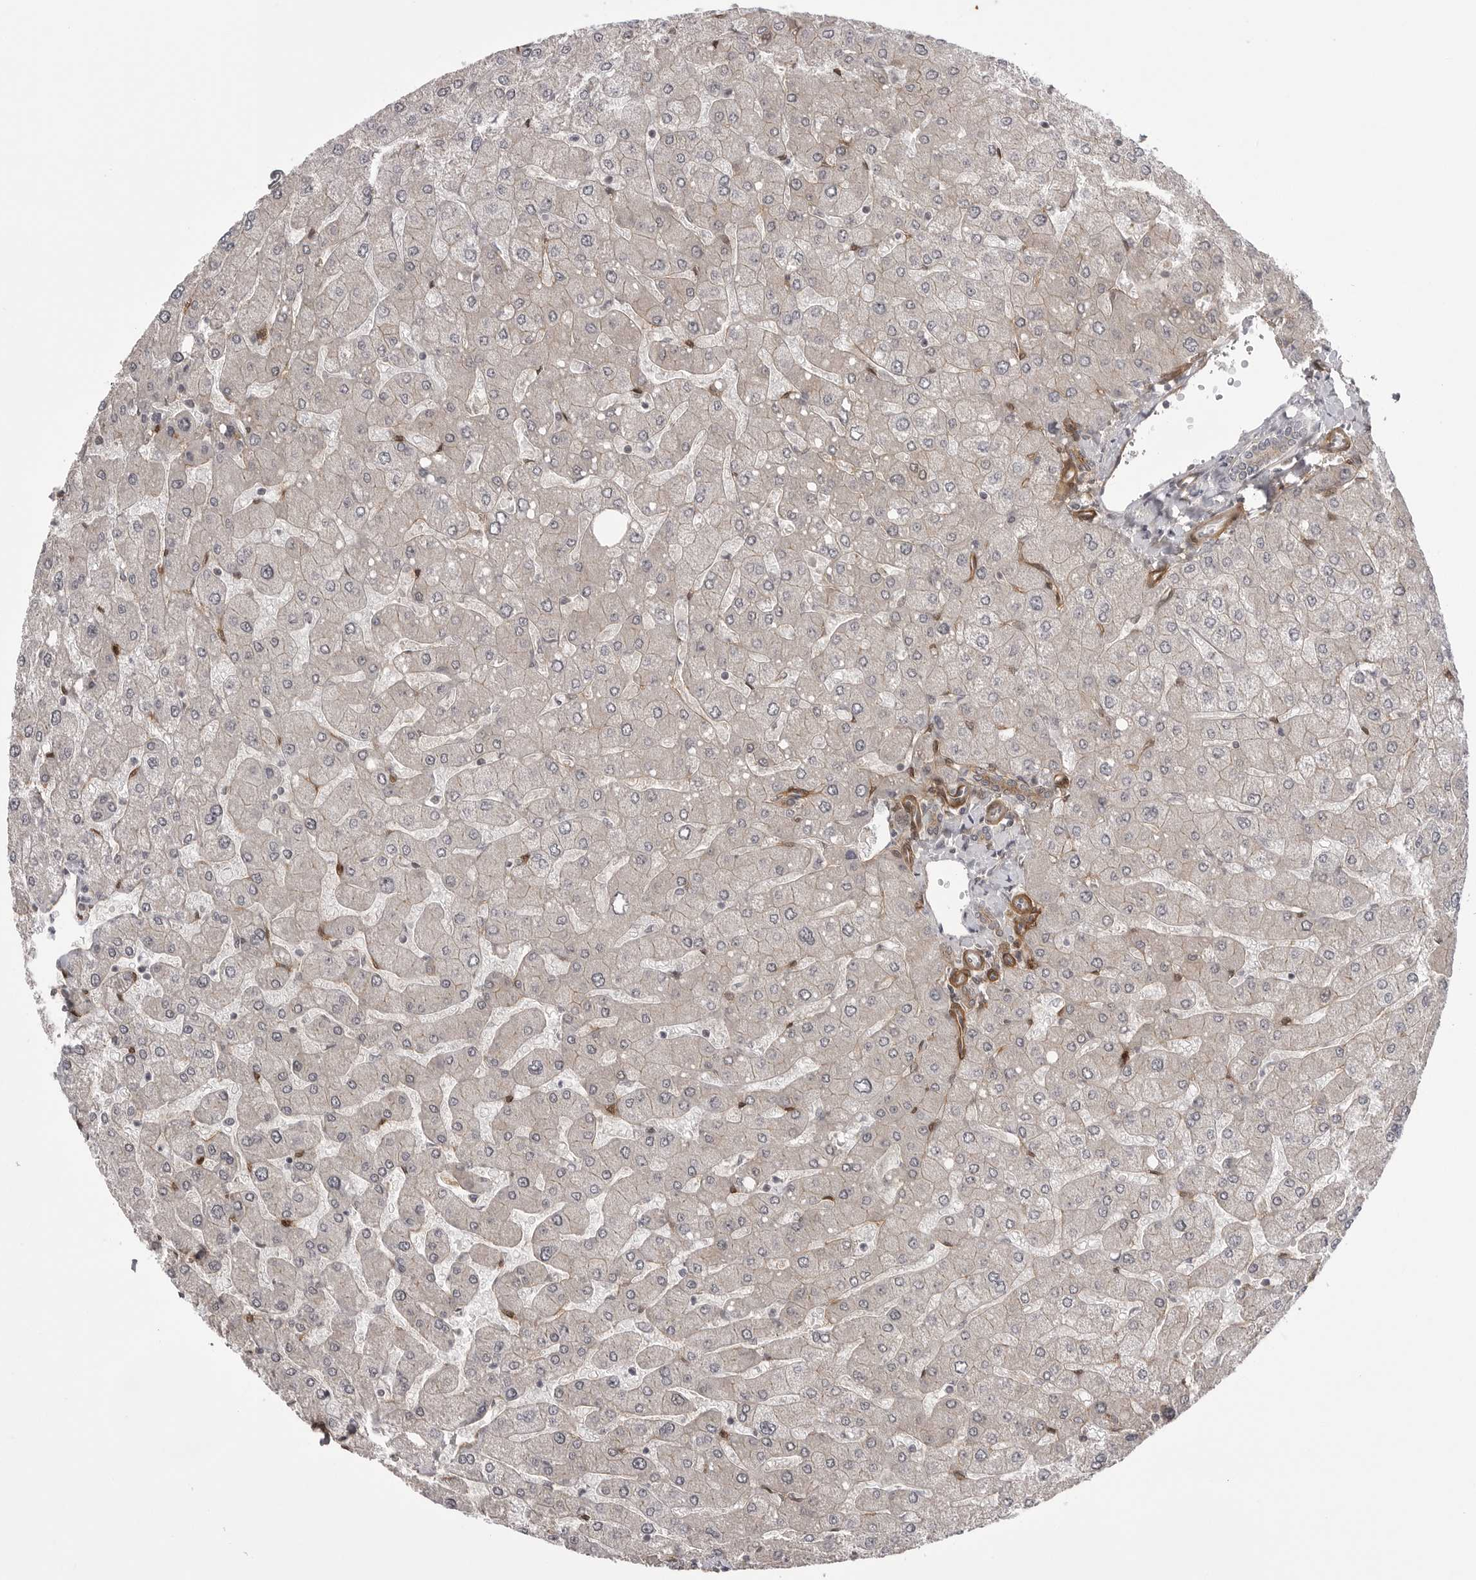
{"staining": {"intensity": "weak", "quantity": "<25%", "location": "cytoplasmic/membranous"}, "tissue": "liver", "cell_type": "Cholangiocytes", "image_type": "normal", "snomed": [{"axis": "morphology", "description": "Normal tissue, NOS"}, {"axis": "topography", "description": "Liver"}], "caption": "Liver stained for a protein using immunohistochemistry (IHC) reveals no positivity cholangiocytes.", "gene": "SORBS1", "patient": {"sex": "male", "age": 55}}